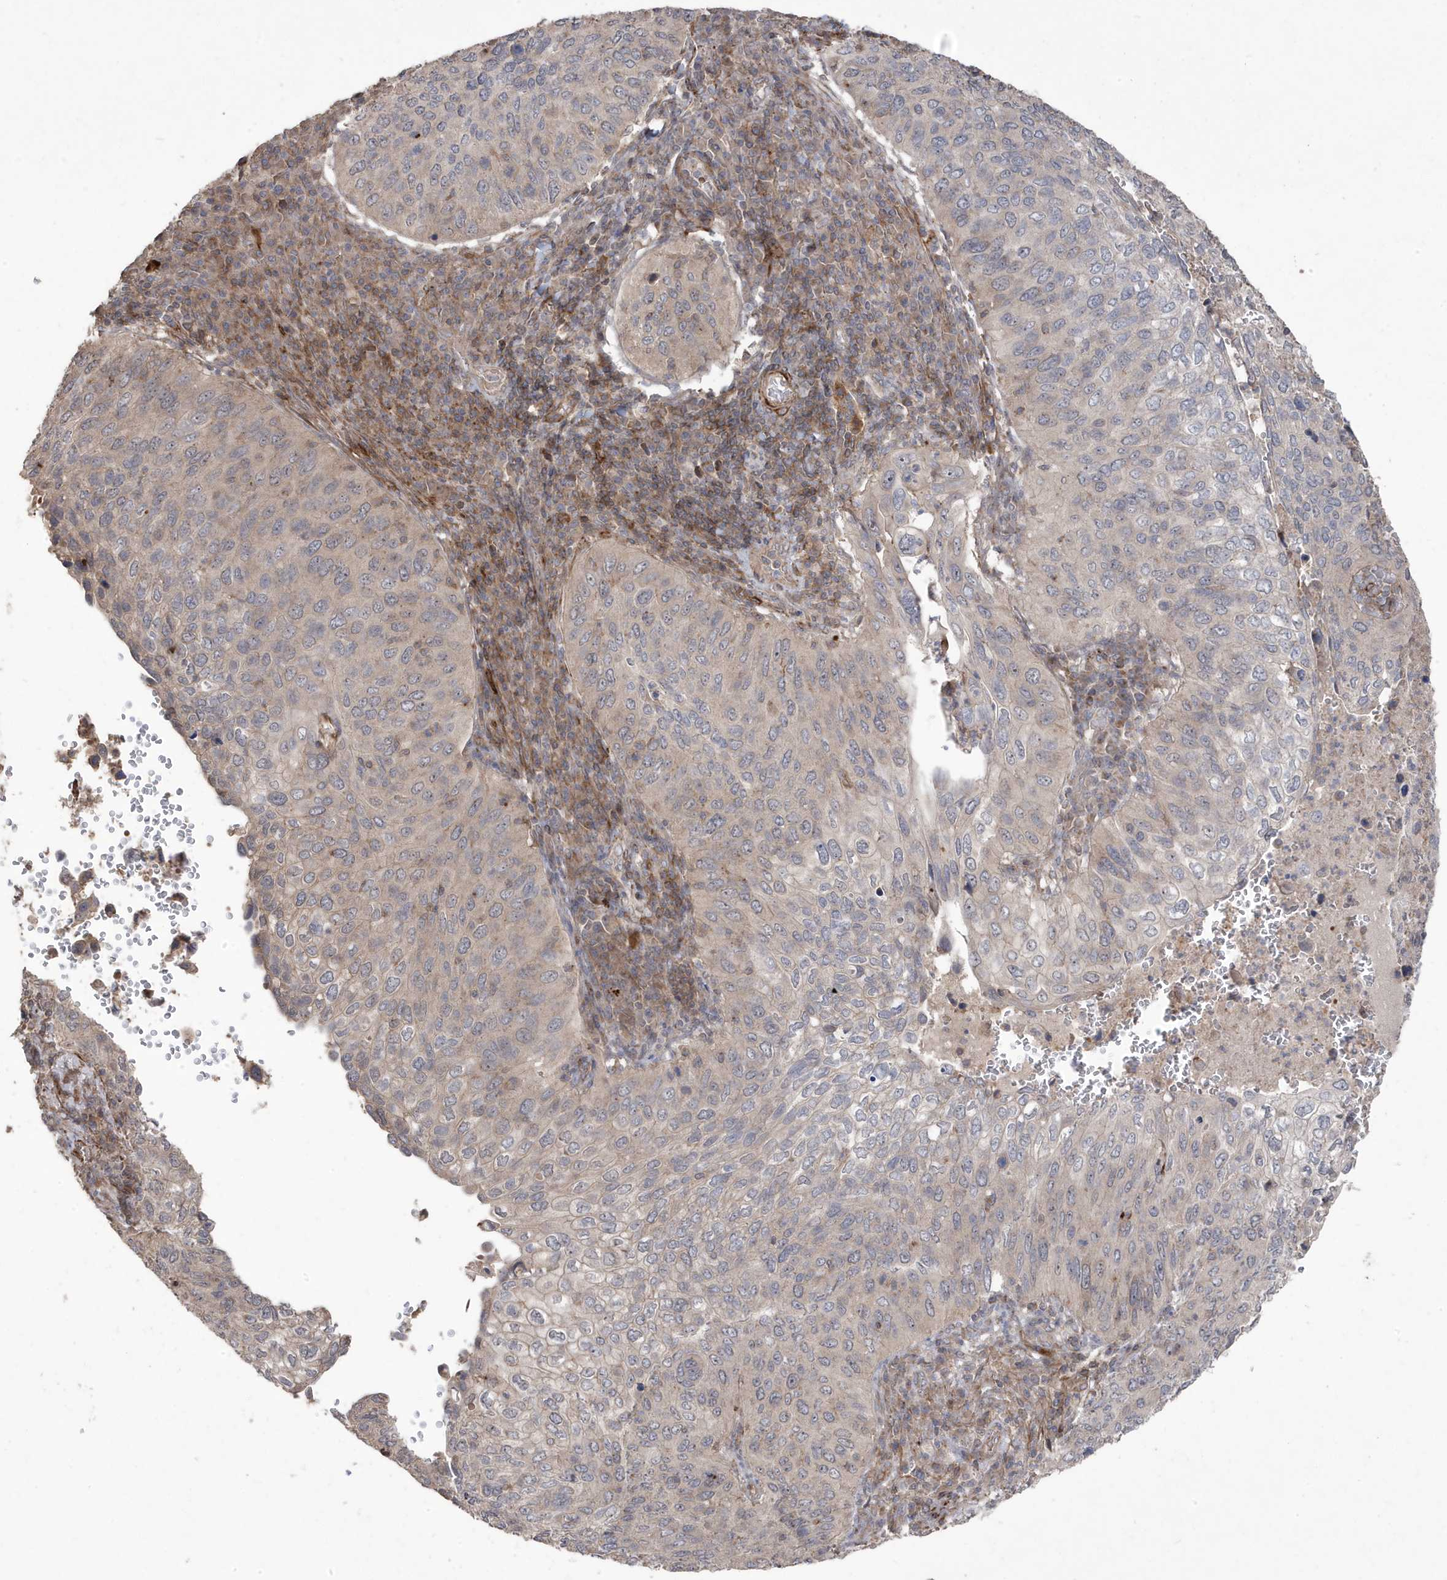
{"staining": {"intensity": "negative", "quantity": "none", "location": "none"}, "tissue": "cervical cancer", "cell_type": "Tumor cells", "image_type": "cancer", "snomed": [{"axis": "morphology", "description": "Squamous cell carcinoma, NOS"}, {"axis": "topography", "description": "Cervix"}], "caption": "Photomicrograph shows no significant protein positivity in tumor cells of cervical cancer. (DAB (3,3'-diaminobenzidine) IHC visualized using brightfield microscopy, high magnification).", "gene": "CETN3", "patient": {"sex": "female", "age": 38}}